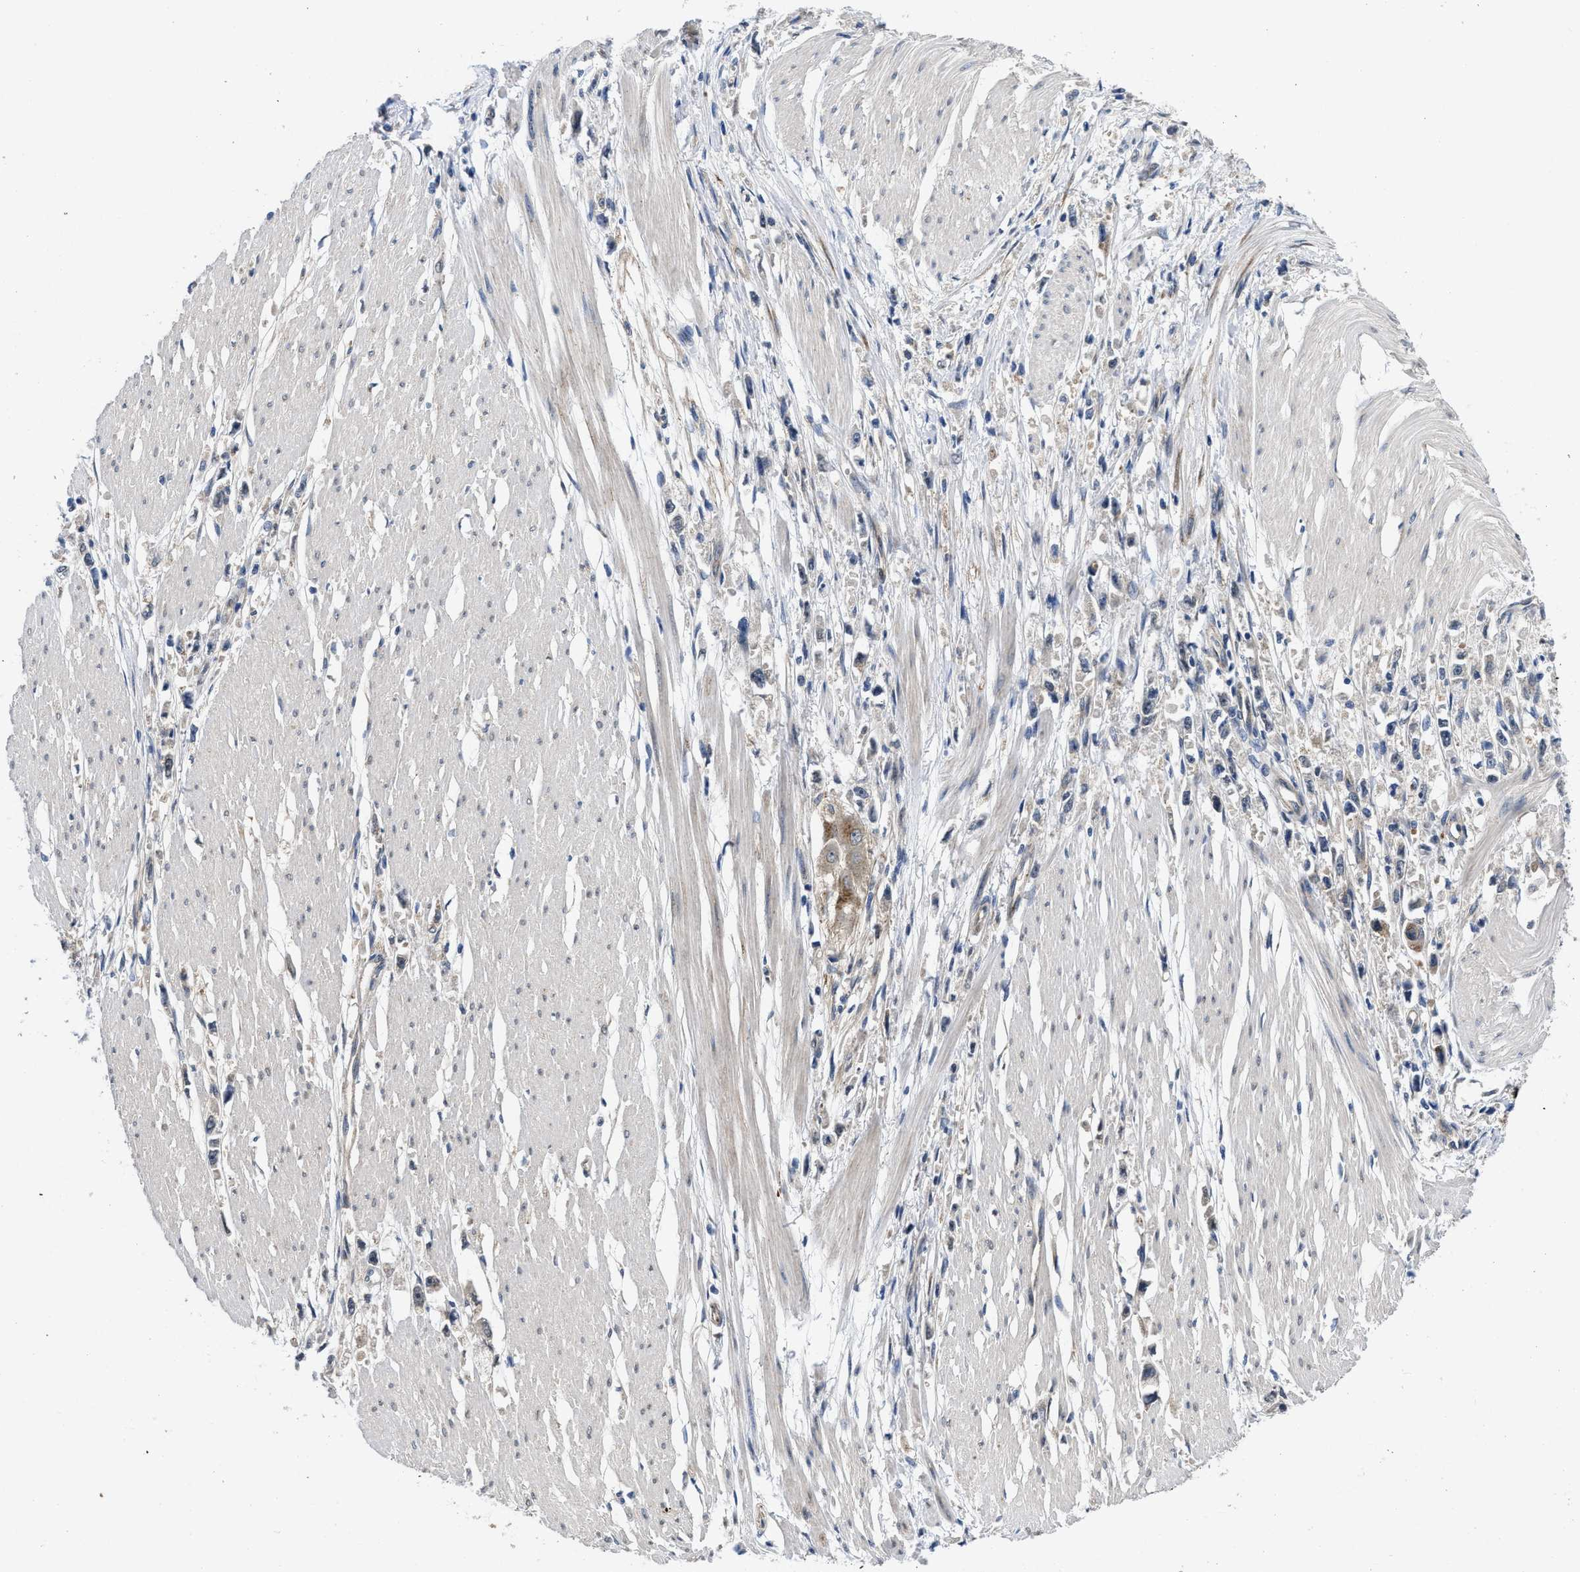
{"staining": {"intensity": "negative", "quantity": "none", "location": "none"}, "tissue": "stomach cancer", "cell_type": "Tumor cells", "image_type": "cancer", "snomed": [{"axis": "morphology", "description": "Adenocarcinoma, NOS"}, {"axis": "topography", "description": "Stomach"}], "caption": "Tumor cells are negative for brown protein staining in stomach adenocarcinoma. Nuclei are stained in blue.", "gene": "PKD2", "patient": {"sex": "female", "age": 59}}